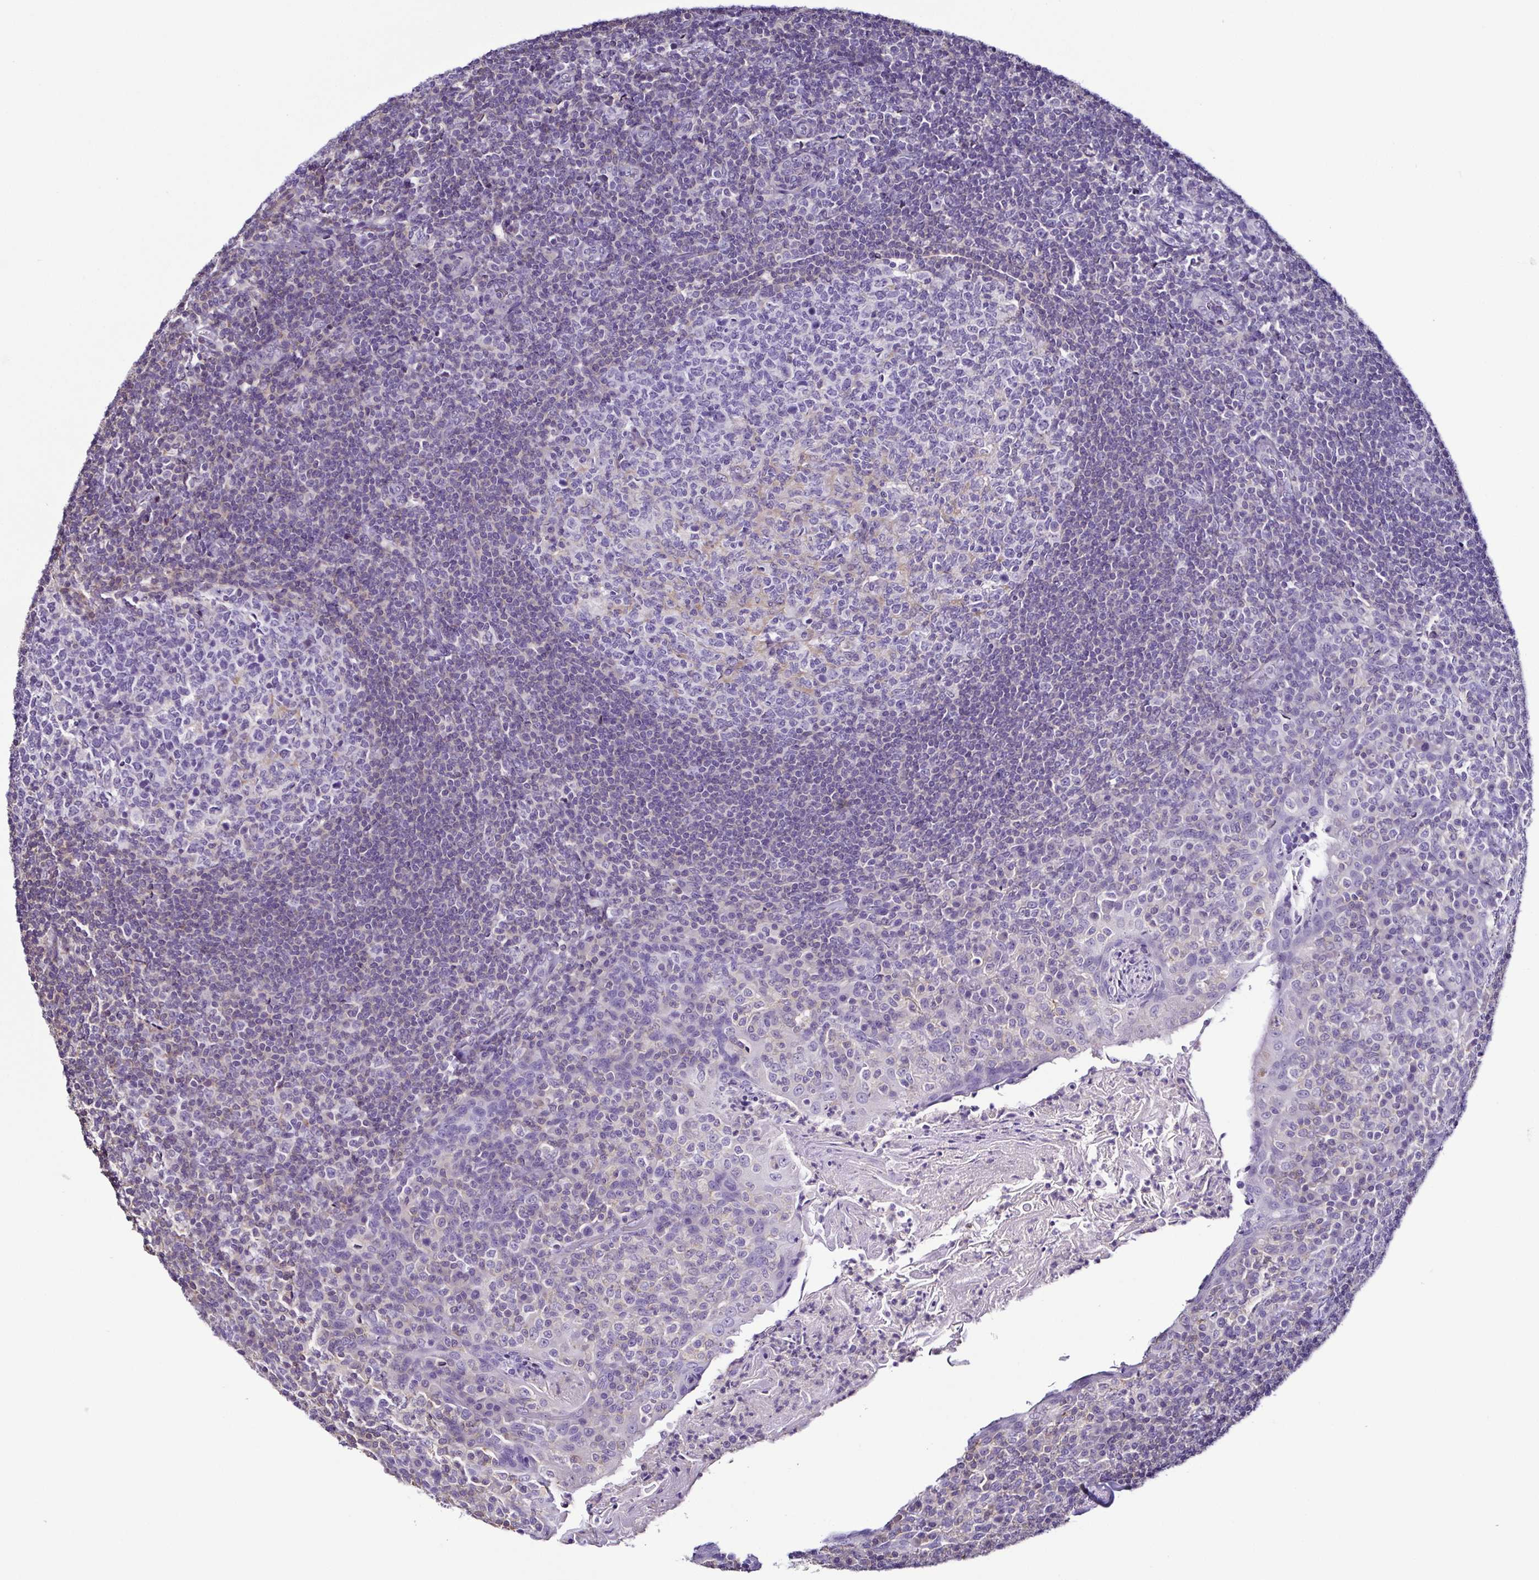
{"staining": {"intensity": "negative", "quantity": "none", "location": "none"}, "tissue": "tonsil", "cell_type": "Germinal center cells", "image_type": "normal", "snomed": [{"axis": "morphology", "description": "Normal tissue, NOS"}, {"axis": "topography", "description": "Tonsil"}], "caption": "Tonsil was stained to show a protein in brown. There is no significant expression in germinal center cells. The staining is performed using DAB (3,3'-diaminobenzidine) brown chromogen with nuclei counter-stained in using hematoxylin.", "gene": "TNNT2", "patient": {"sex": "female", "age": 10}}